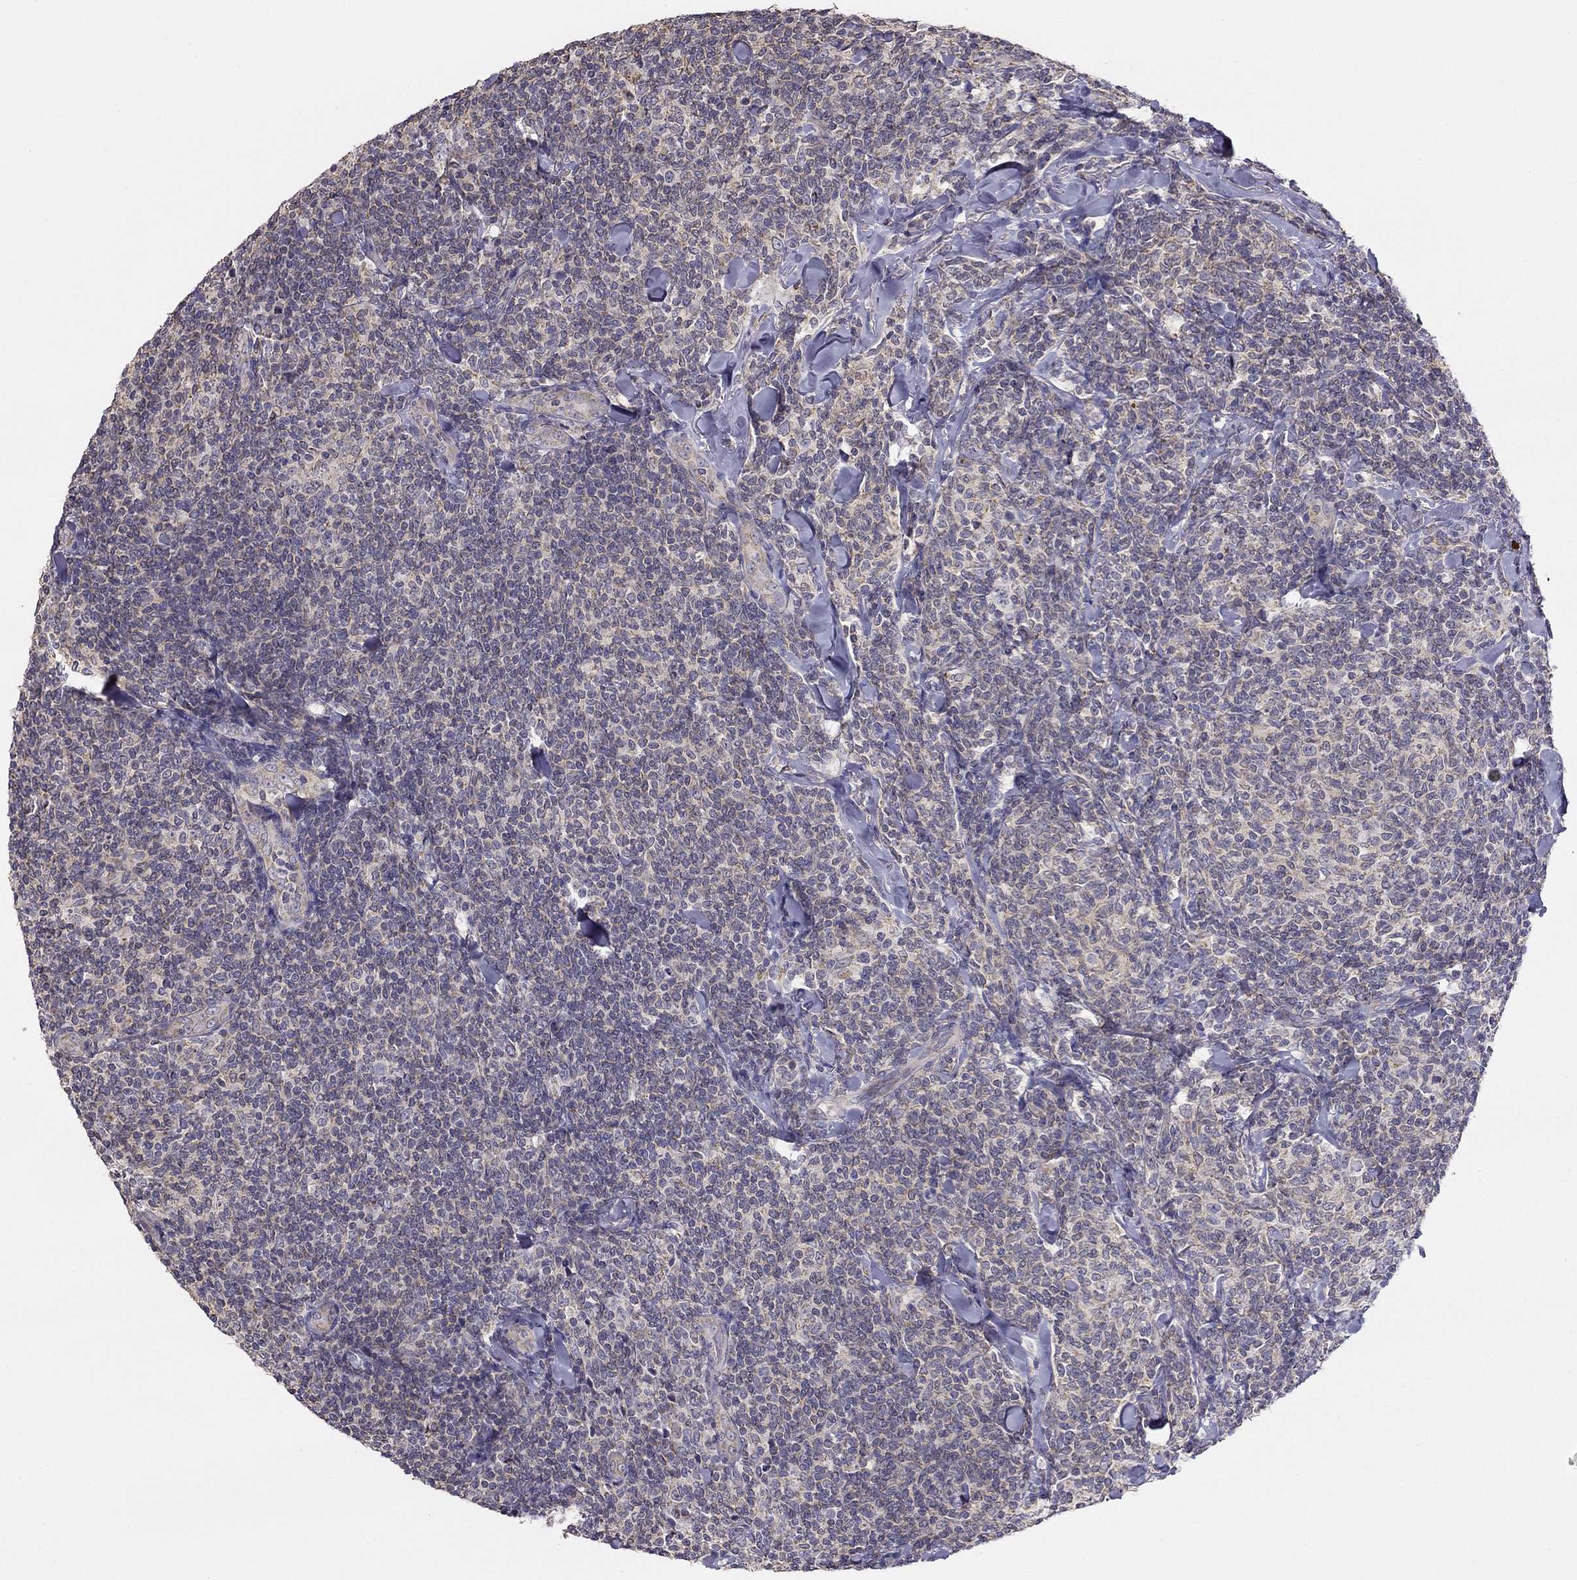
{"staining": {"intensity": "negative", "quantity": "none", "location": "none"}, "tissue": "lymphoma", "cell_type": "Tumor cells", "image_type": "cancer", "snomed": [{"axis": "morphology", "description": "Malignant lymphoma, non-Hodgkin's type, Low grade"}, {"axis": "topography", "description": "Lymph node"}], "caption": "Tumor cells show no significant protein positivity in low-grade malignant lymphoma, non-Hodgkin's type.", "gene": "LRIT3", "patient": {"sex": "female", "age": 56}}